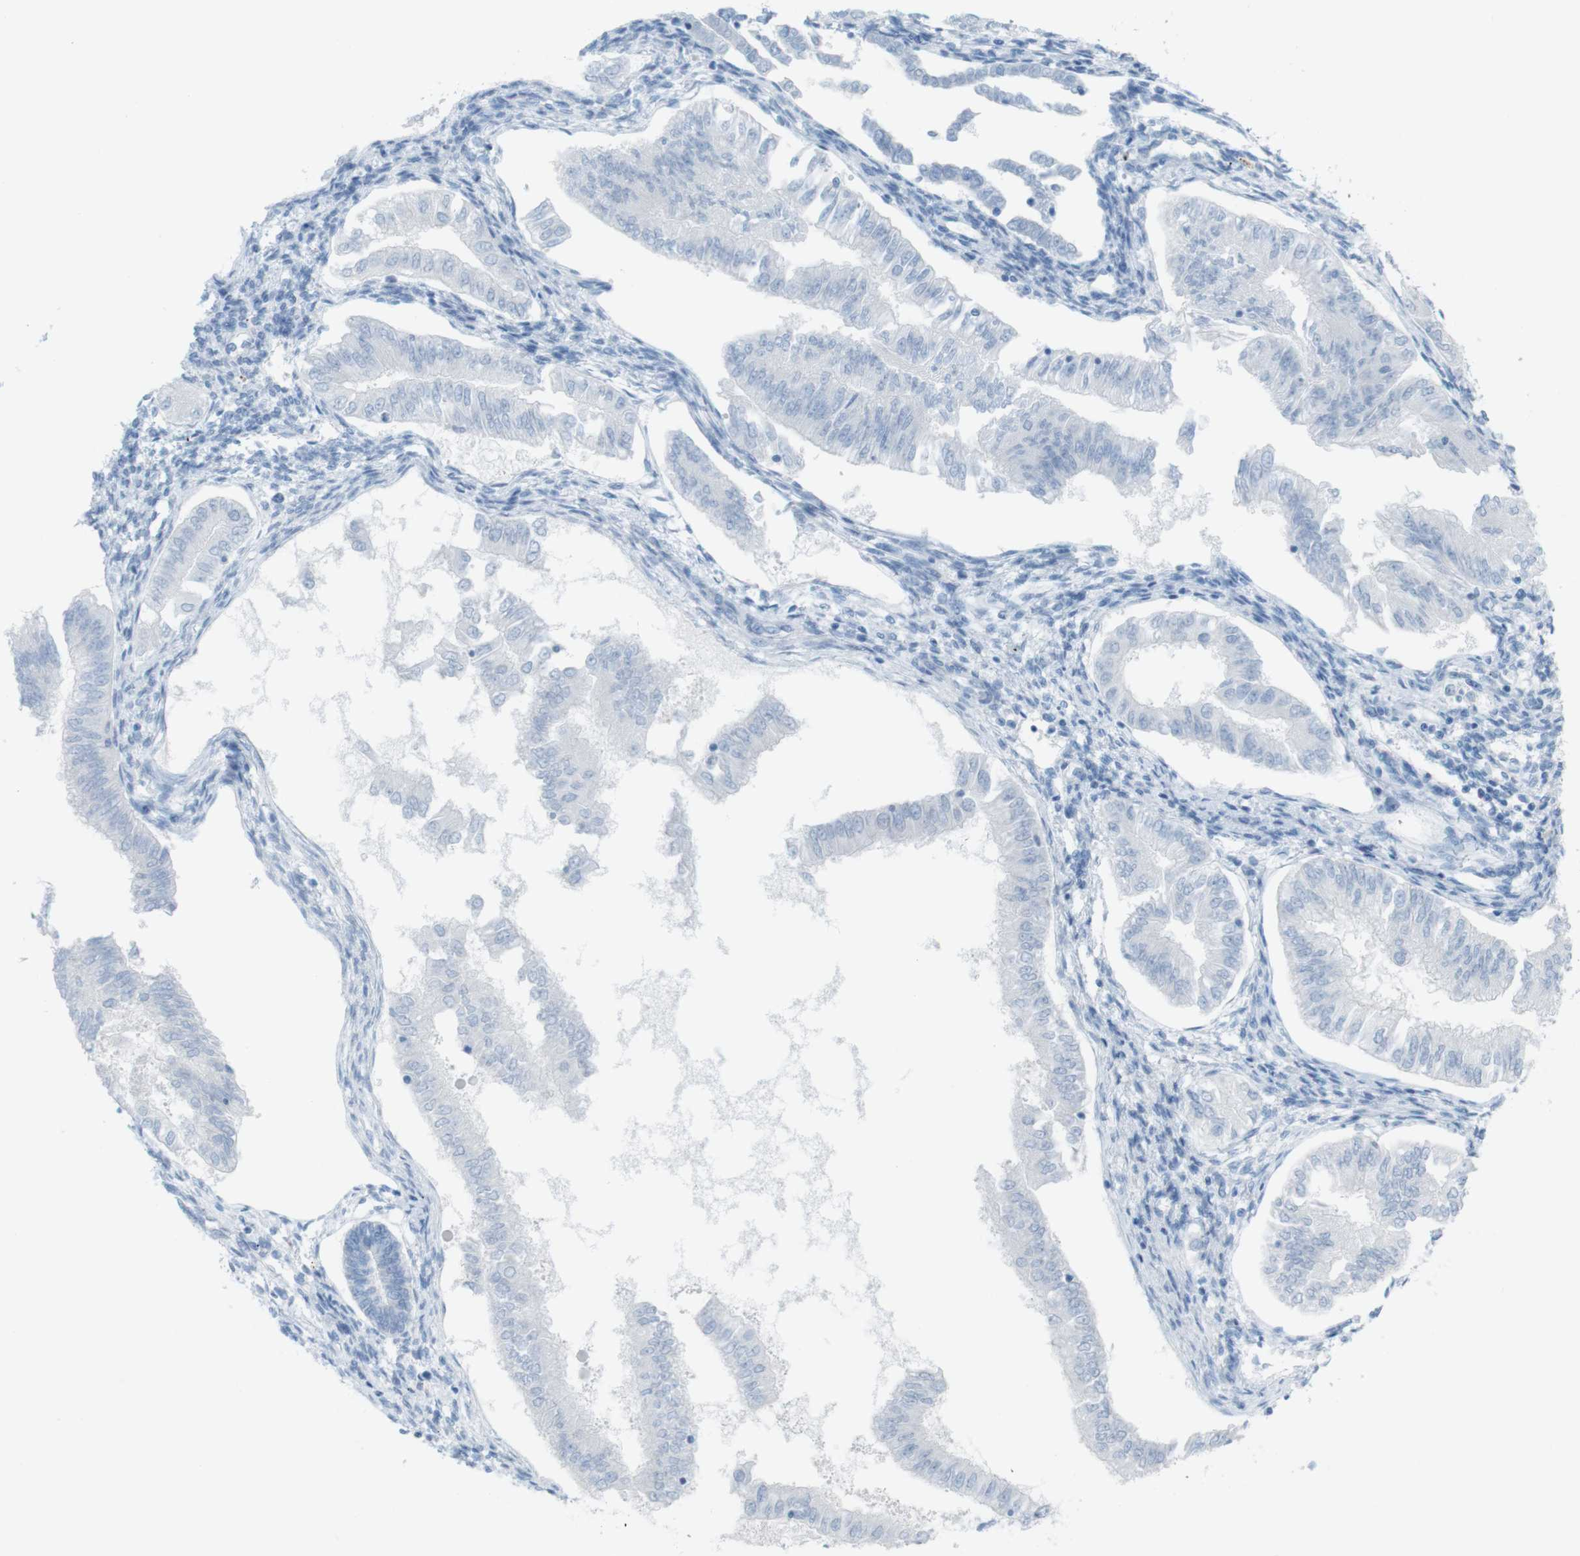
{"staining": {"intensity": "negative", "quantity": "none", "location": "none"}, "tissue": "endometrial cancer", "cell_type": "Tumor cells", "image_type": "cancer", "snomed": [{"axis": "morphology", "description": "Adenocarcinoma, NOS"}, {"axis": "topography", "description": "Endometrium"}], "caption": "Endometrial adenocarcinoma was stained to show a protein in brown. There is no significant expression in tumor cells.", "gene": "MYH9", "patient": {"sex": "female", "age": 53}}